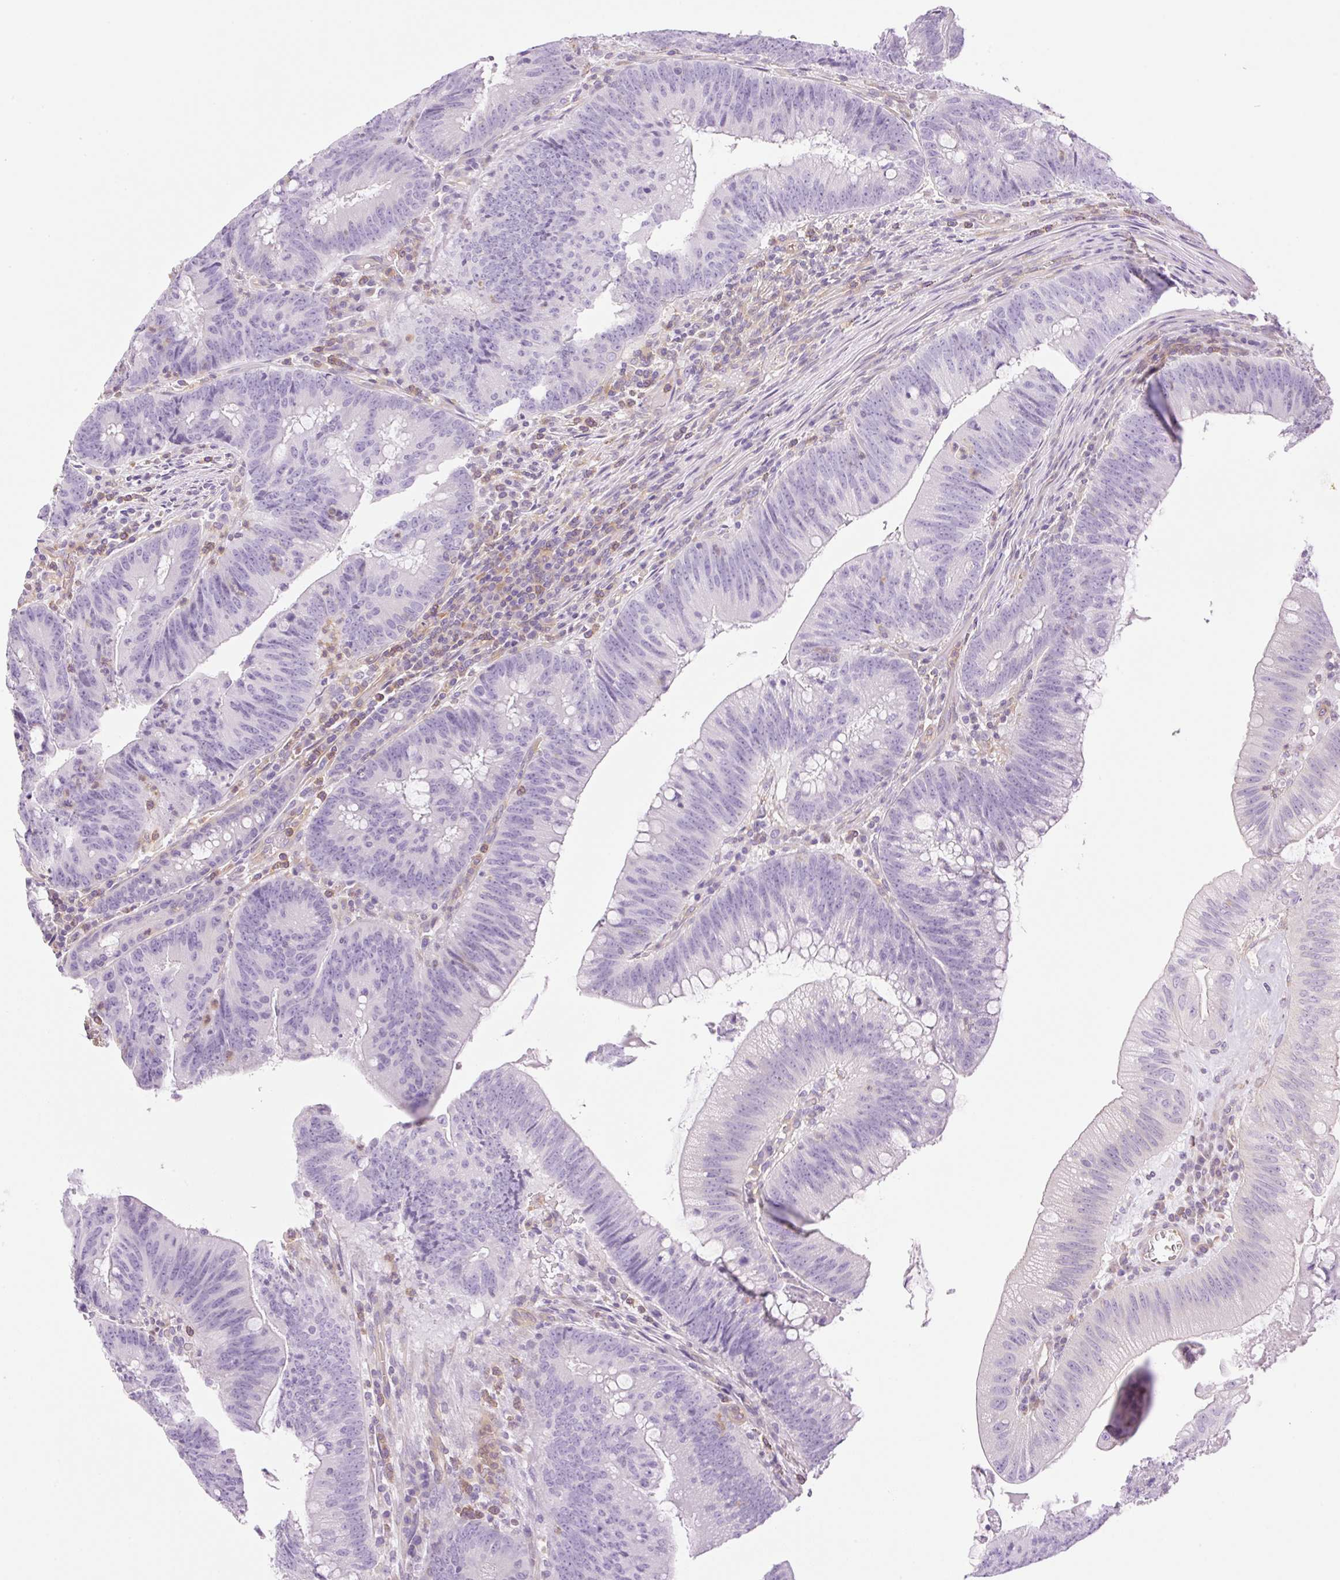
{"staining": {"intensity": "negative", "quantity": "none", "location": "none"}, "tissue": "colorectal cancer", "cell_type": "Tumor cells", "image_type": "cancer", "snomed": [{"axis": "morphology", "description": "Adenocarcinoma, NOS"}, {"axis": "topography", "description": "Colon"}], "caption": "Photomicrograph shows no significant protein positivity in tumor cells of colorectal cancer (adenocarcinoma).", "gene": "EHD3", "patient": {"sex": "female", "age": 87}}